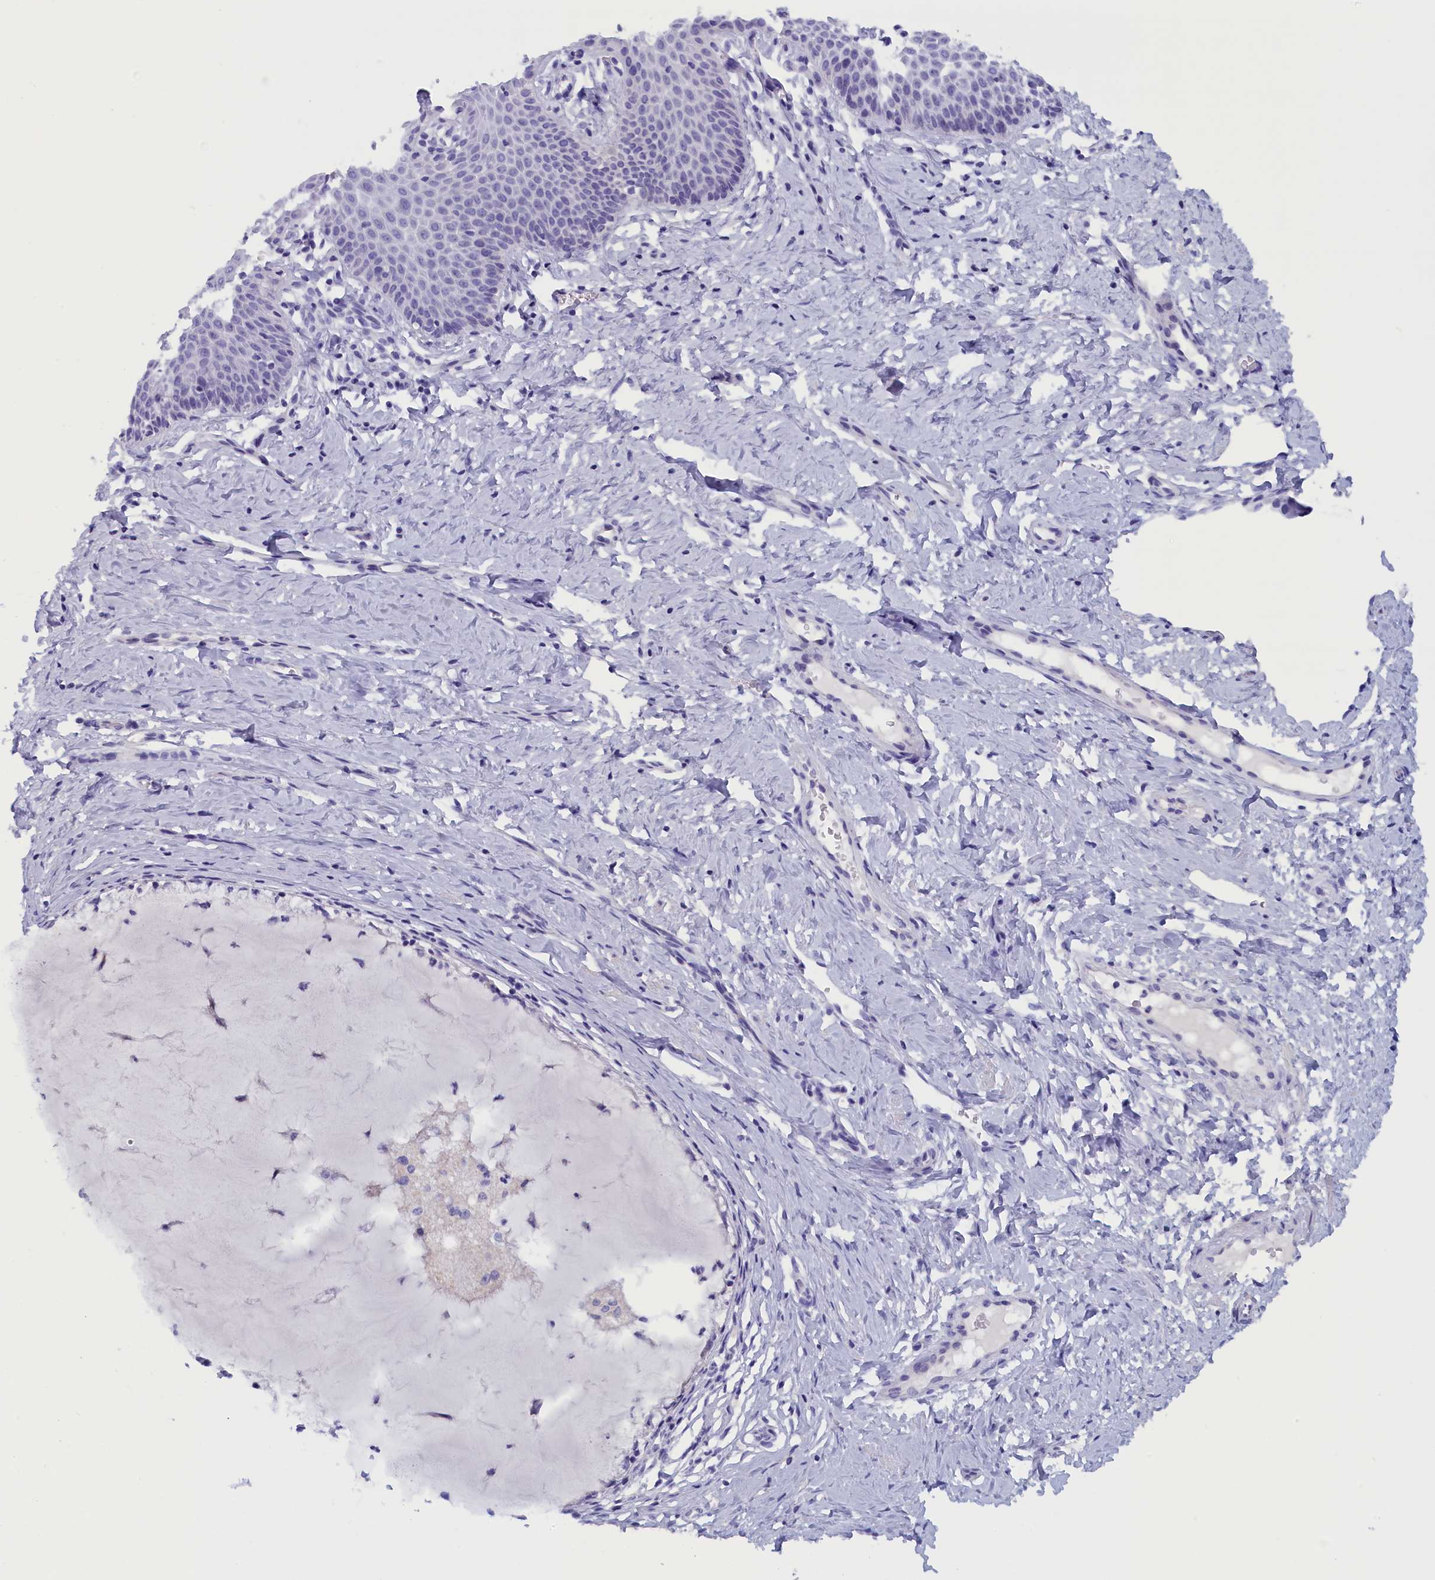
{"staining": {"intensity": "negative", "quantity": "none", "location": "none"}, "tissue": "cervix", "cell_type": "Glandular cells", "image_type": "normal", "snomed": [{"axis": "morphology", "description": "Normal tissue, NOS"}, {"axis": "topography", "description": "Cervix"}], "caption": "Benign cervix was stained to show a protein in brown. There is no significant expression in glandular cells. (DAB immunohistochemistry with hematoxylin counter stain).", "gene": "ANKRD2", "patient": {"sex": "female", "age": 36}}